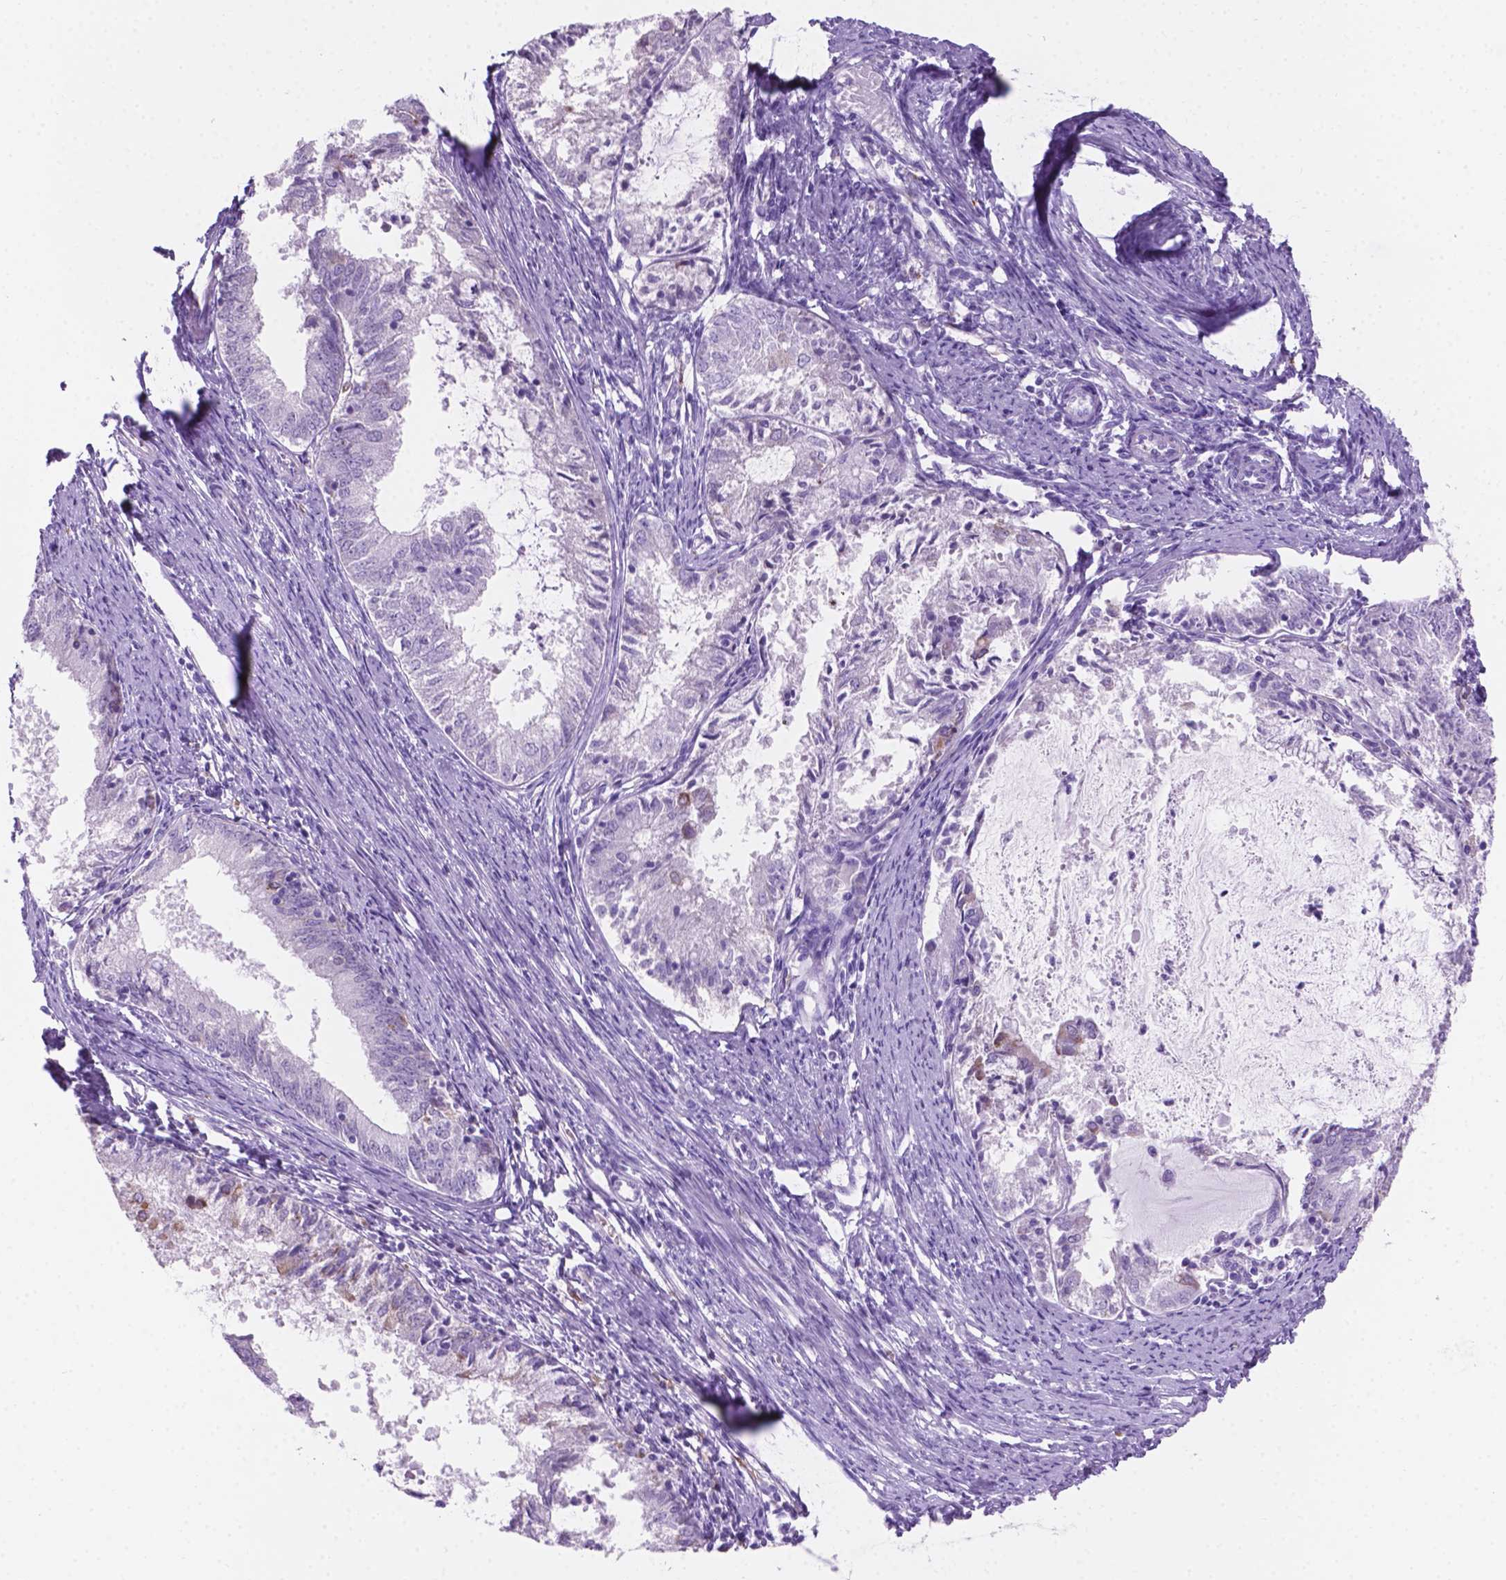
{"staining": {"intensity": "moderate", "quantity": "<25%", "location": "cytoplasmic/membranous"}, "tissue": "endometrial cancer", "cell_type": "Tumor cells", "image_type": "cancer", "snomed": [{"axis": "morphology", "description": "Adenocarcinoma, NOS"}, {"axis": "topography", "description": "Endometrium"}], "caption": "An IHC micrograph of neoplastic tissue is shown. Protein staining in brown labels moderate cytoplasmic/membranous positivity in adenocarcinoma (endometrial) within tumor cells. (DAB (3,3'-diaminobenzidine) IHC, brown staining for protein, blue staining for nuclei).", "gene": "GRIN2B", "patient": {"sex": "female", "age": 57}}